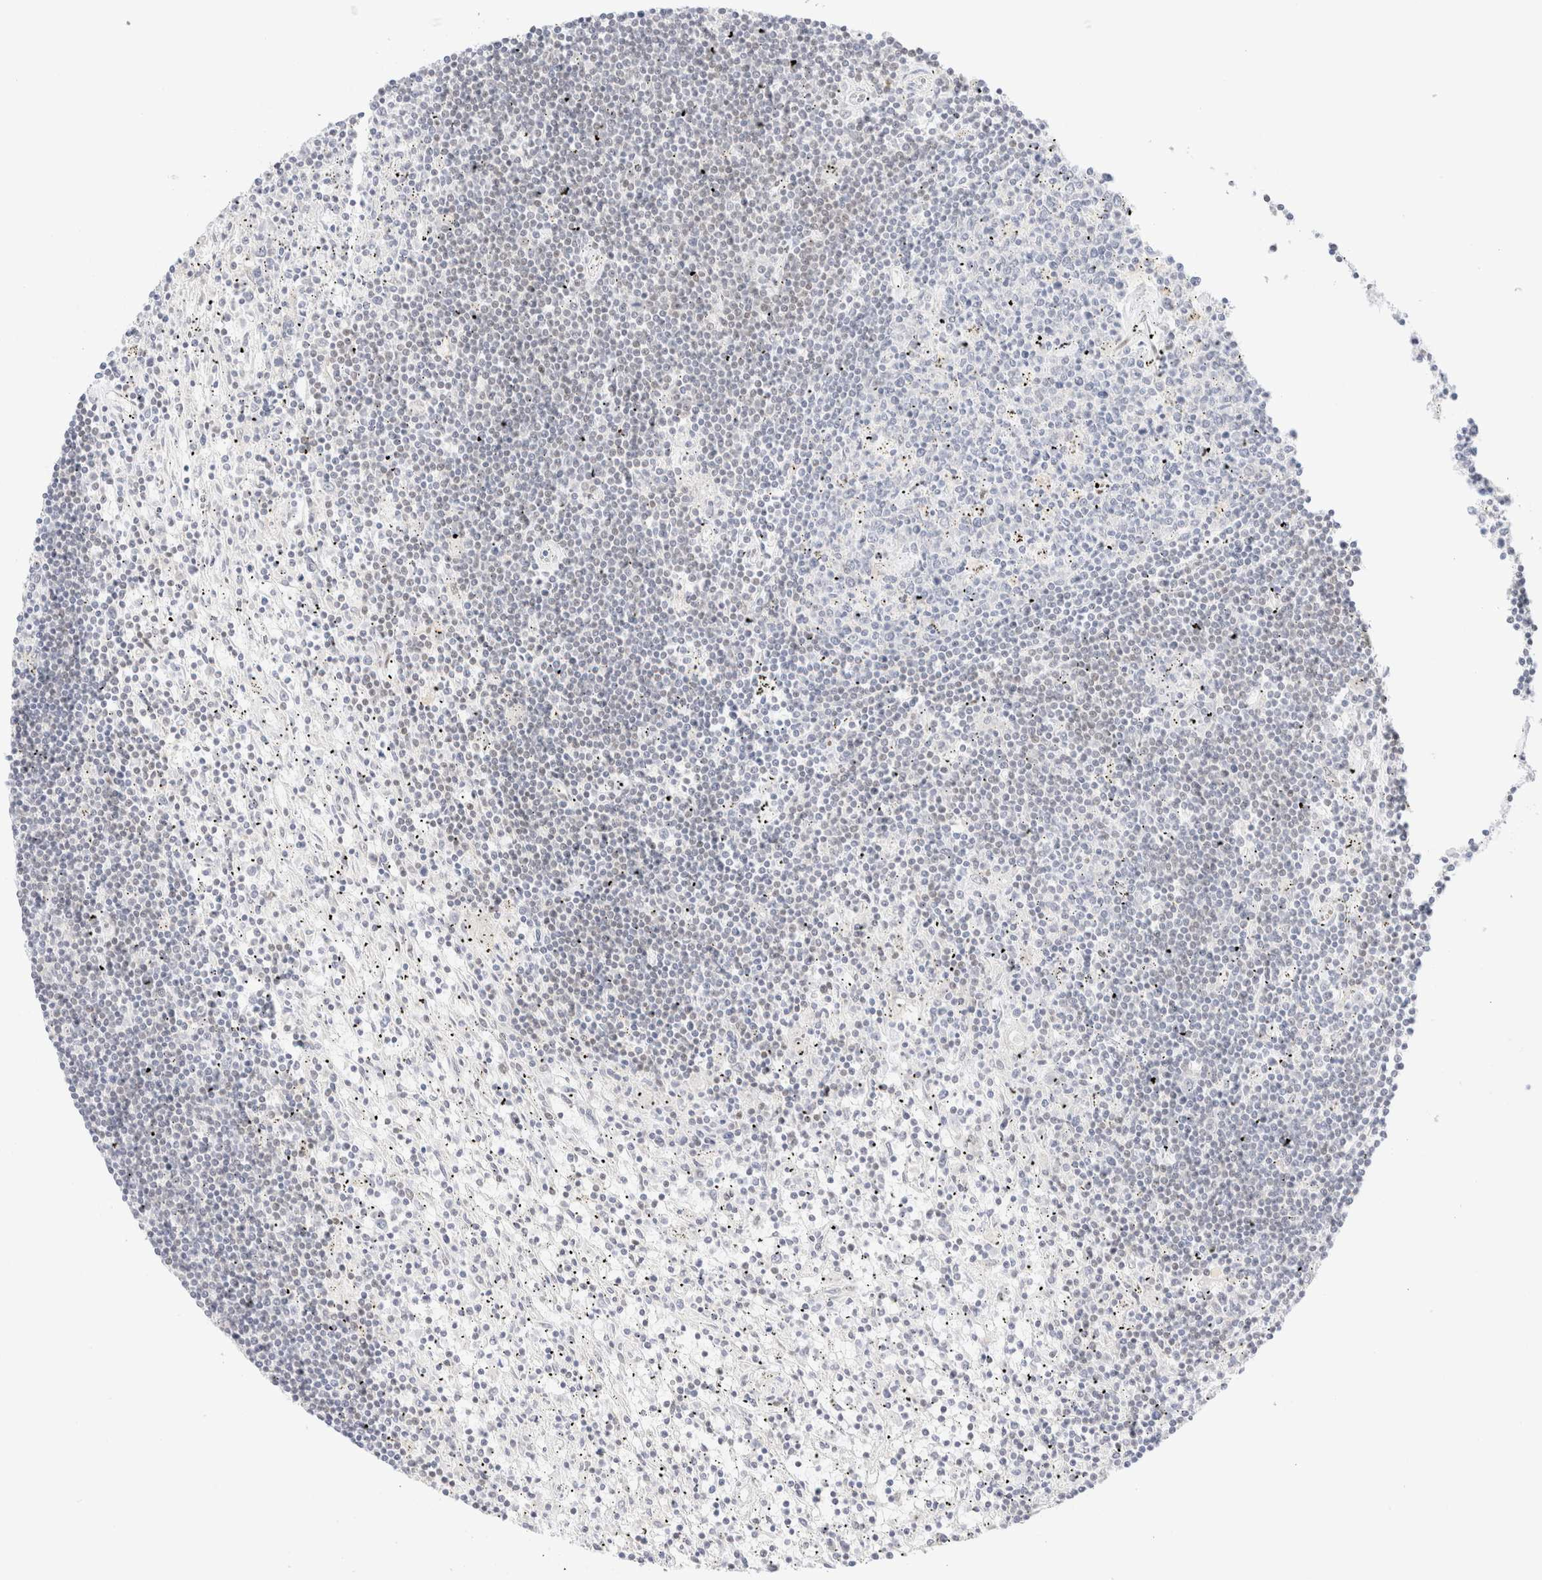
{"staining": {"intensity": "negative", "quantity": "none", "location": "none"}, "tissue": "lymphoma", "cell_type": "Tumor cells", "image_type": "cancer", "snomed": [{"axis": "morphology", "description": "Malignant lymphoma, non-Hodgkin's type, Low grade"}, {"axis": "topography", "description": "Spleen"}], "caption": "Histopathology image shows no protein positivity in tumor cells of lymphoma tissue.", "gene": "CIC", "patient": {"sex": "male", "age": 76}}